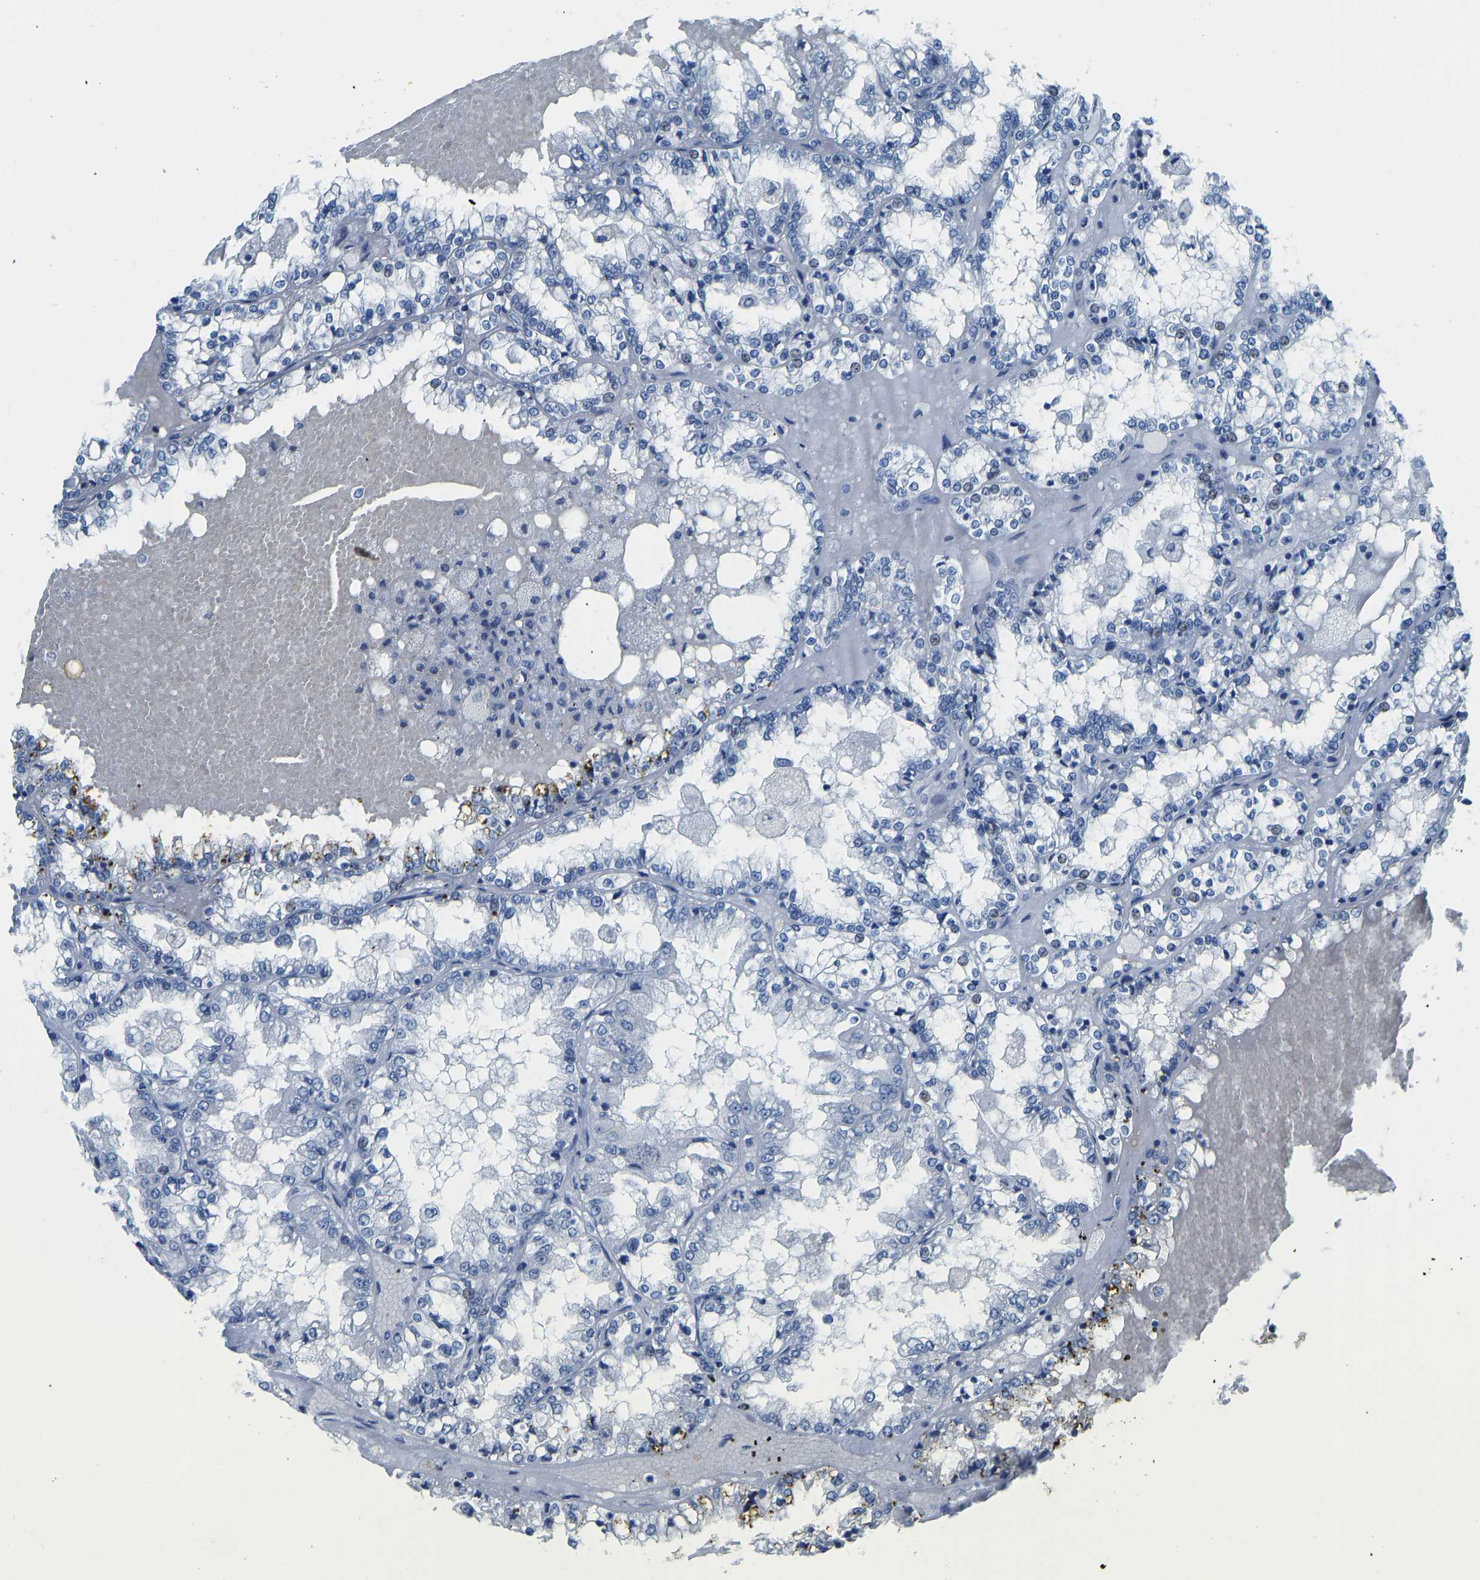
{"staining": {"intensity": "negative", "quantity": "none", "location": "none"}, "tissue": "renal cancer", "cell_type": "Tumor cells", "image_type": "cancer", "snomed": [{"axis": "morphology", "description": "Adenocarcinoma, NOS"}, {"axis": "topography", "description": "Kidney"}], "caption": "DAB (3,3'-diaminobenzidine) immunohistochemical staining of human renal adenocarcinoma displays no significant positivity in tumor cells.", "gene": "SERPINB3", "patient": {"sex": "female", "age": 56}}